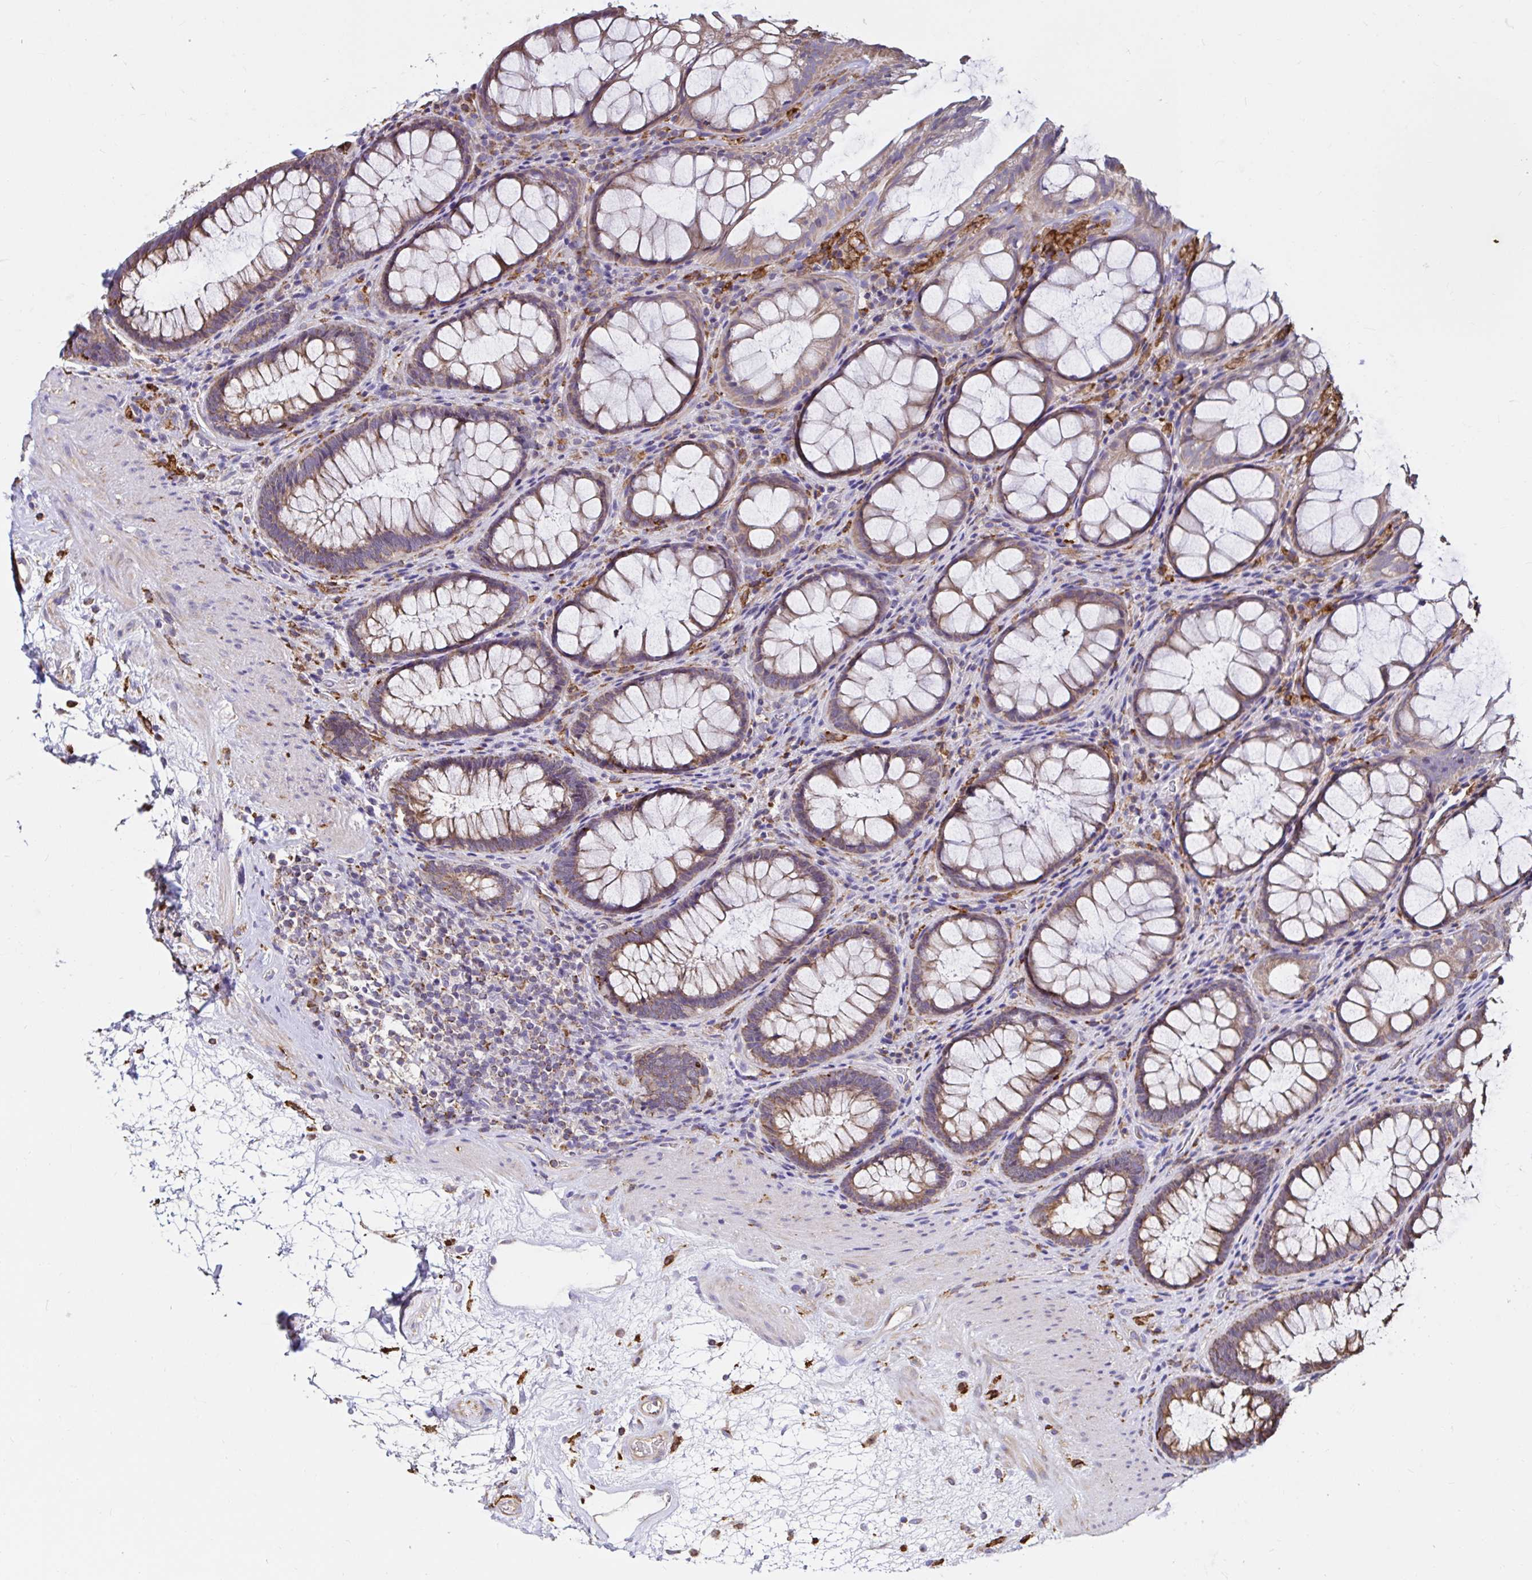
{"staining": {"intensity": "moderate", "quantity": ">75%", "location": "cytoplasmic/membranous"}, "tissue": "rectum", "cell_type": "Glandular cells", "image_type": "normal", "snomed": [{"axis": "morphology", "description": "Normal tissue, NOS"}, {"axis": "topography", "description": "Rectum"}], "caption": "Glandular cells reveal medium levels of moderate cytoplasmic/membranous staining in about >75% of cells in normal human rectum.", "gene": "MSR1", "patient": {"sex": "male", "age": 72}}